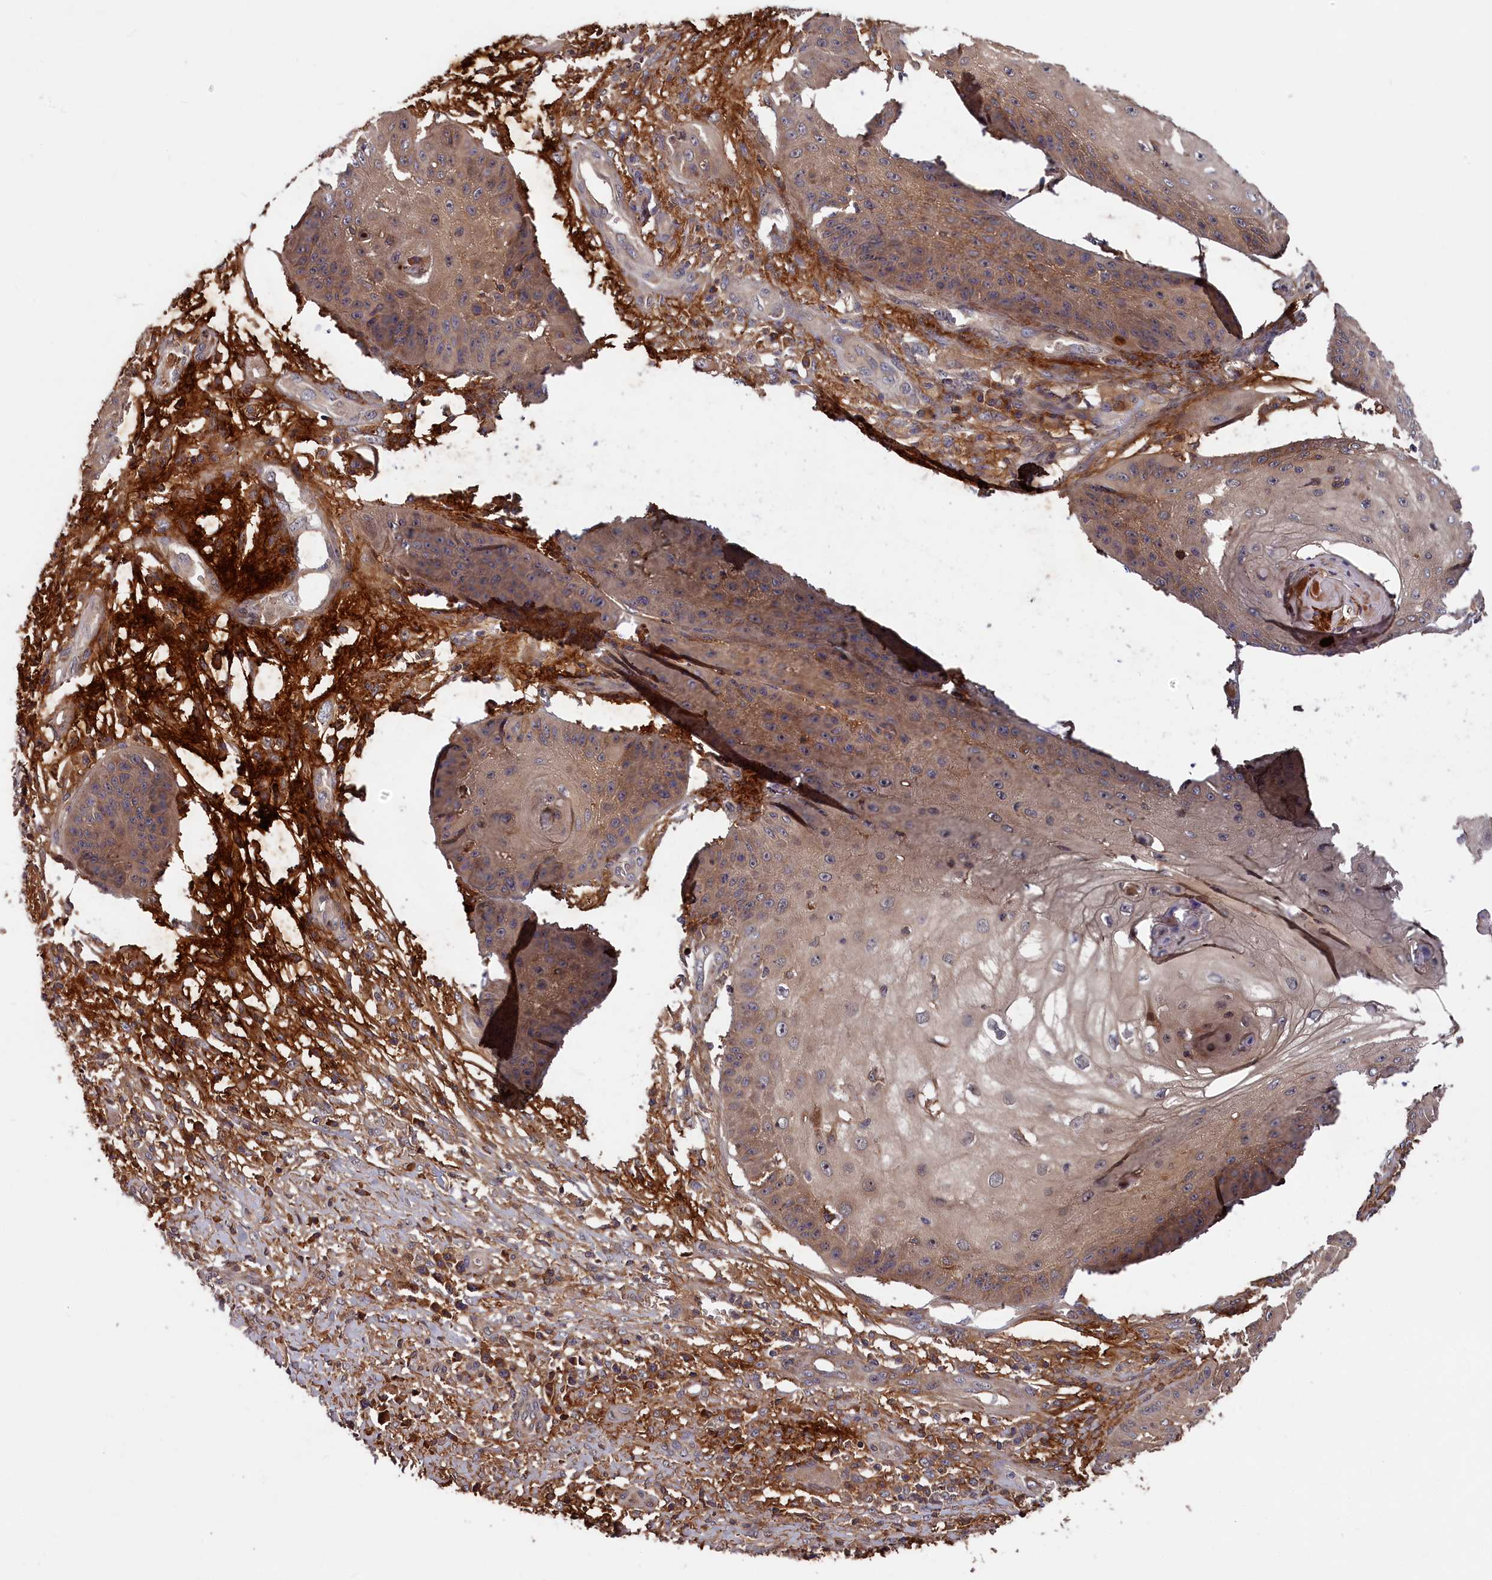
{"staining": {"intensity": "moderate", "quantity": "25%-75%", "location": "cytoplasmic/membranous"}, "tissue": "skin cancer", "cell_type": "Tumor cells", "image_type": "cancer", "snomed": [{"axis": "morphology", "description": "Squamous cell carcinoma, NOS"}, {"axis": "topography", "description": "Skin"}], "caption": "Immunohistochemistry (DAB) staining of squamous cell carcinoma (skin) exhibits moderate cytoplasmic/membranous protein staining in about 25%-75% of tumor cells.", "gene": "ITIH1", "patient": {"sex": "male", "age": 70}}